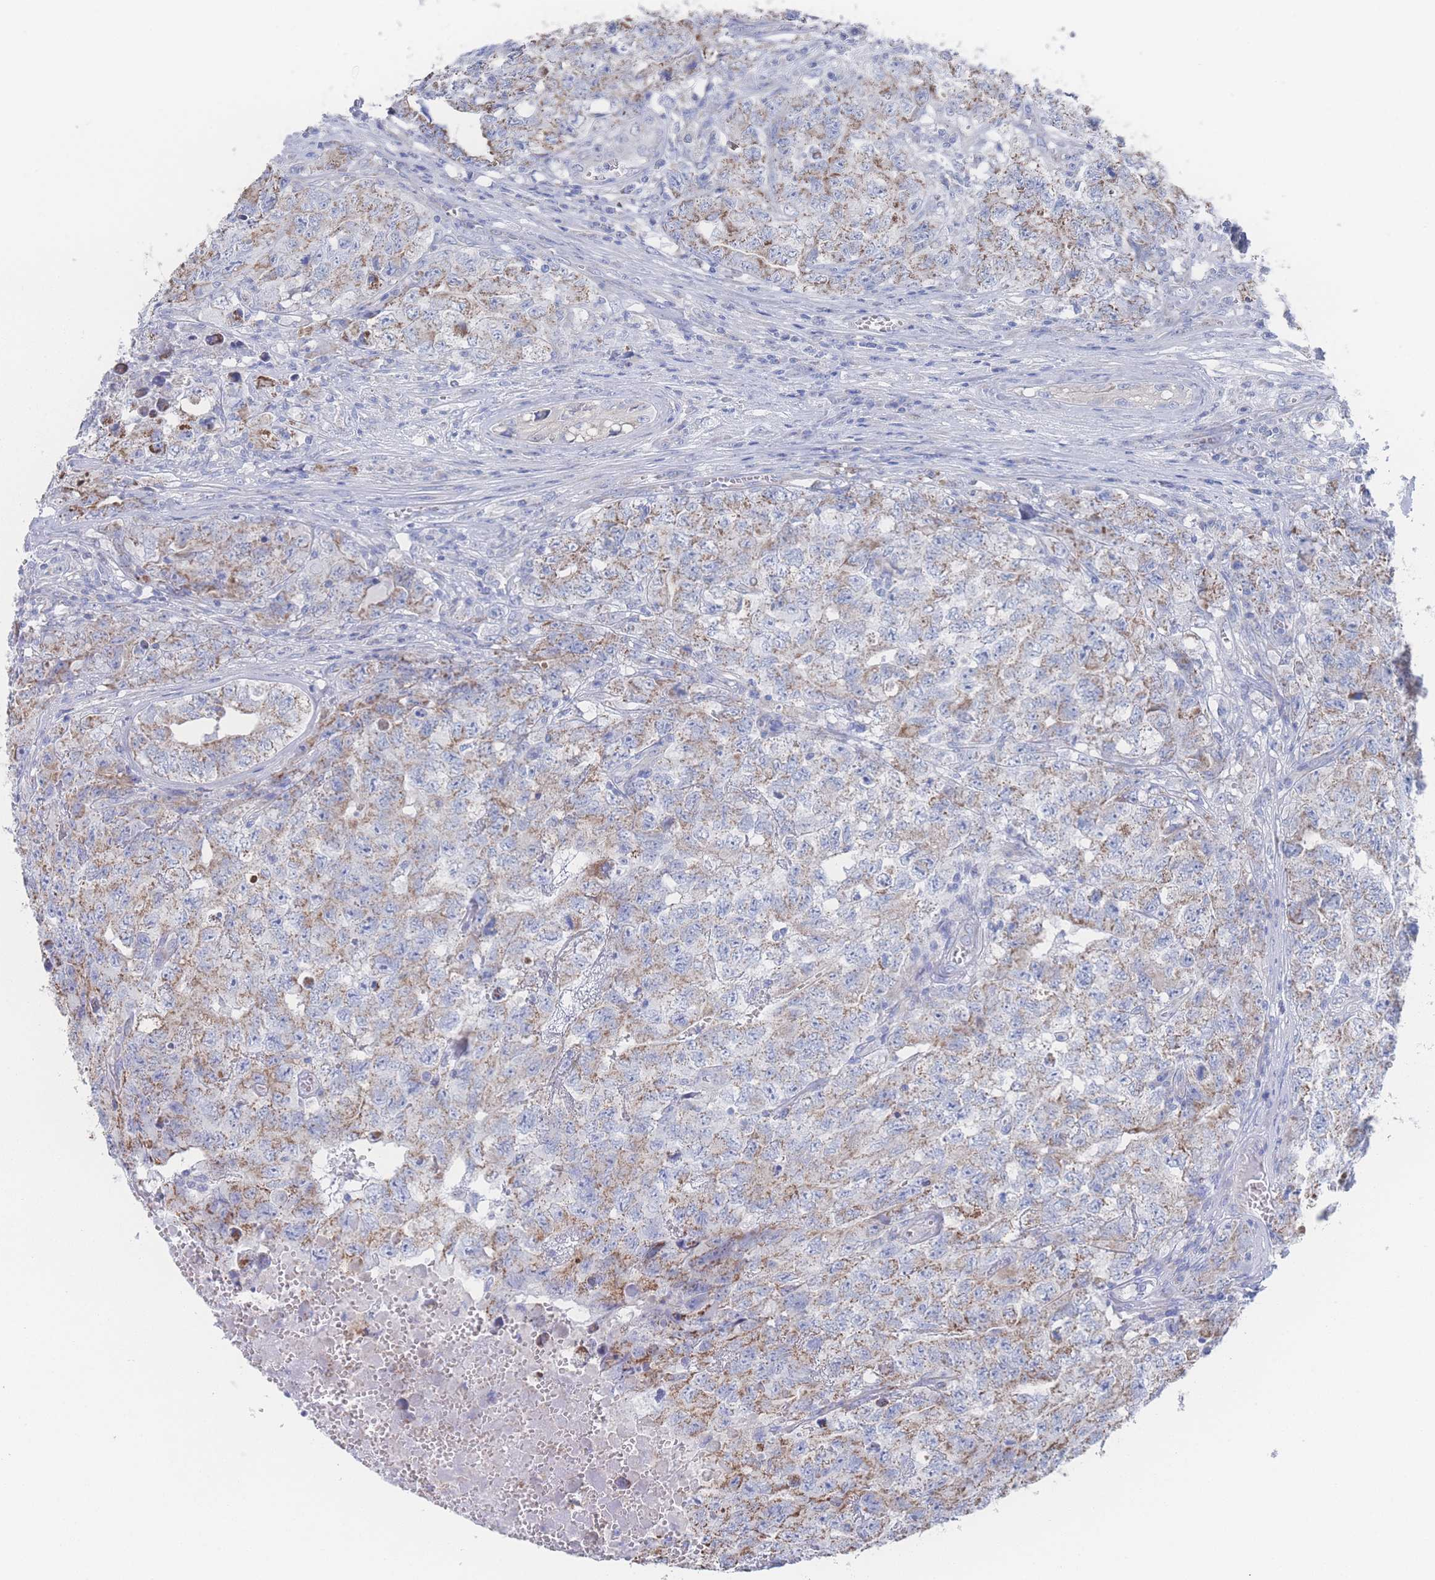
{"staining": {"intensity": "moderate", "quantity": ">75%", "location": "cytoplasmic/membranous"}, "tissue": "testis cancer", "cell_type": "Tumor cells", "image_type": "cancer", "snomed": [{"axis": "morphology", "description": "Carcinoma, Embryonal, NOS"}, {"axis": "topography", "description": "Testis"}], "caption": "An immunohistochemistry (IHC) image of tumor tissue is shown. Protein staining in brown labels moderate cytoplasmic/membranous positivity in embryonal carcinoma (testis) within tumor cells. The protein is stained brown, and the nuclei are stained in blue (DAB (3,3'-diaminobenzidine) IHC with brightfield microscopy, high magnification).", "gene": "SNPH", "patient": {"sex": "male", "age": 31}}